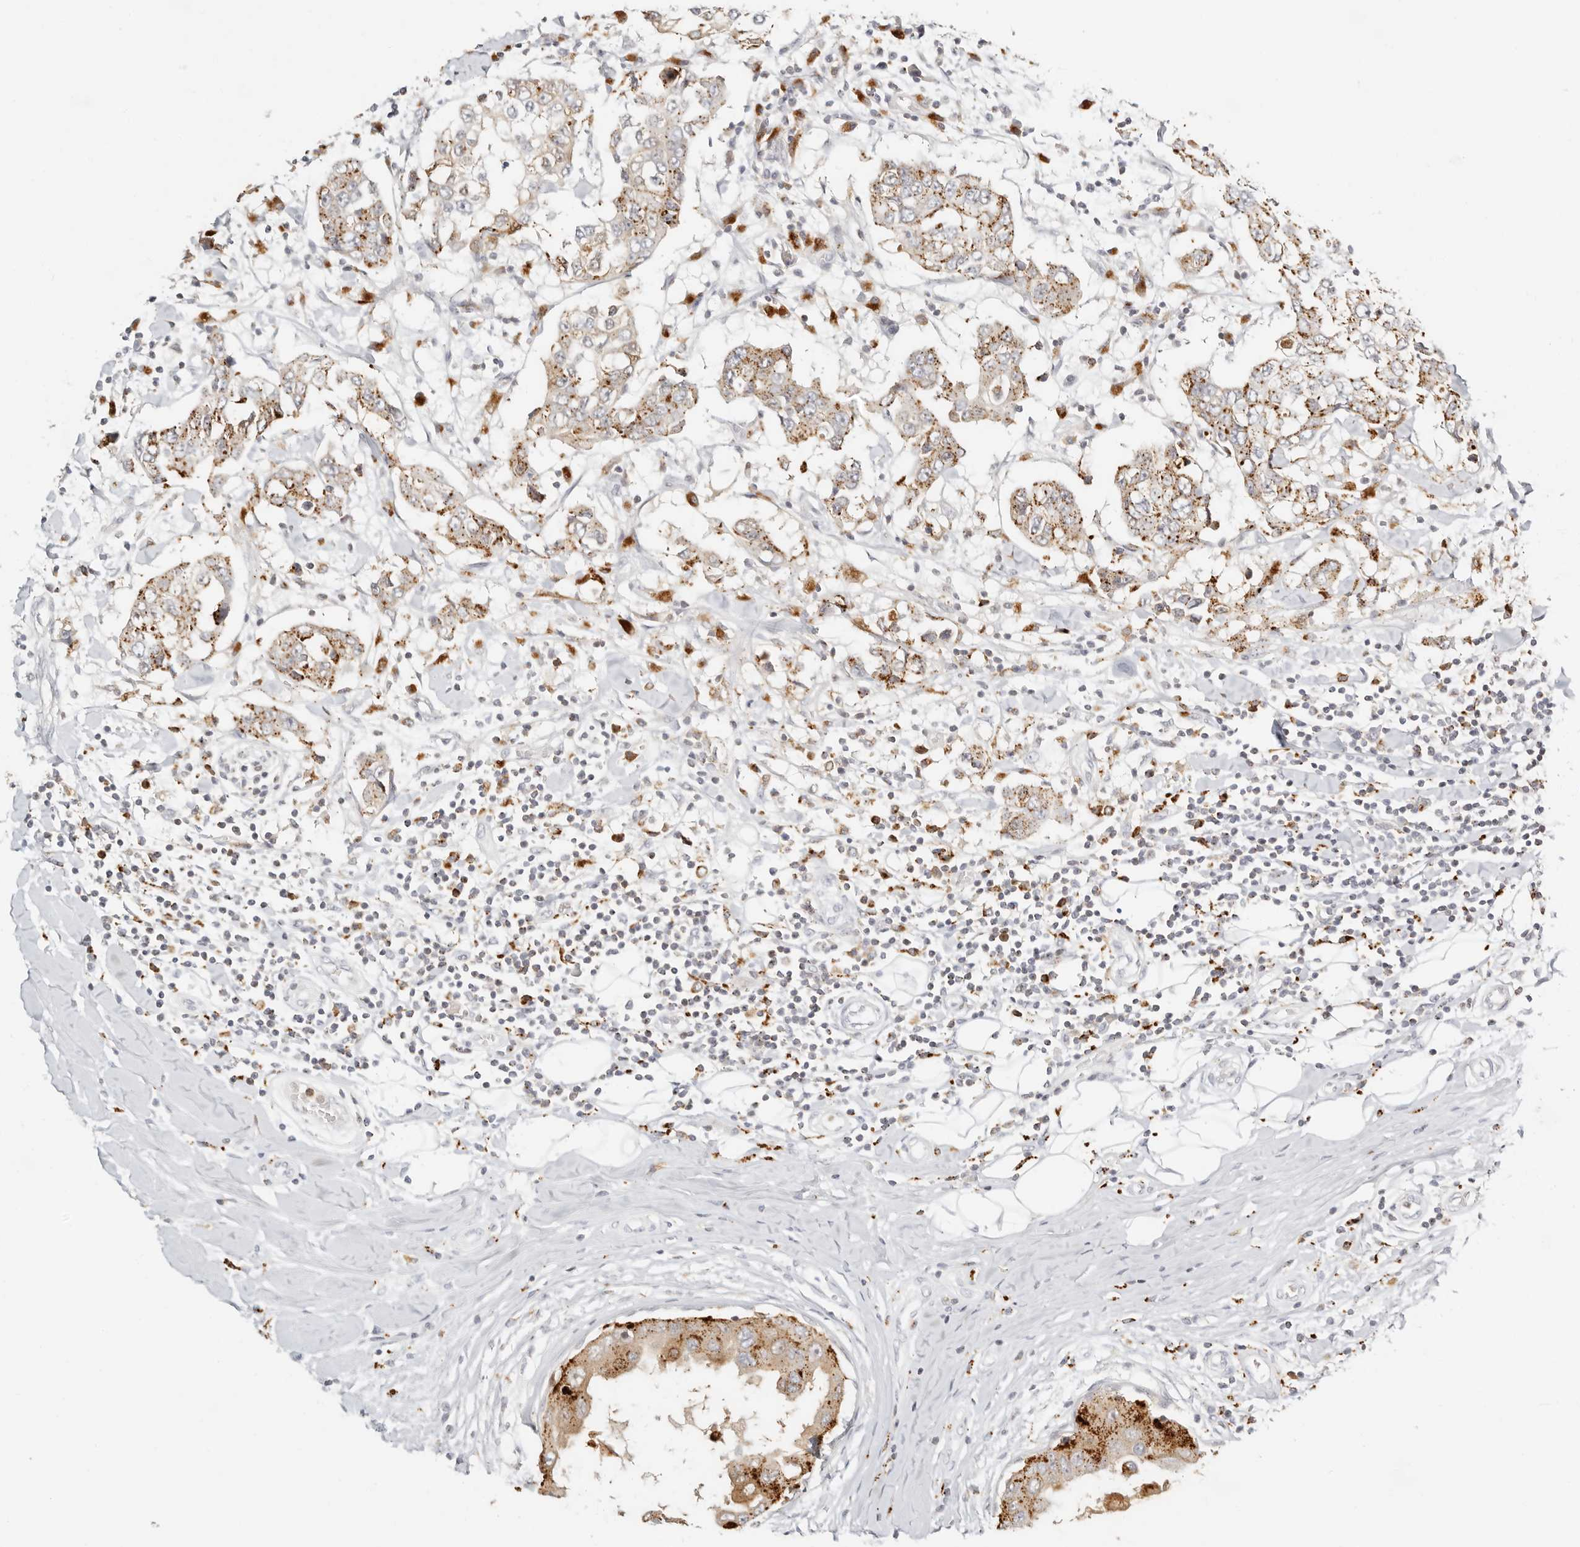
{"staining": {"intensity": "moderate", "quantity": ">75%", "location": "cytoplasmic/membranous"}, "tissue": "breast cancer", "cell_type": "Tumor cells", "image_type": "cancer", "snomed": [{"axis": "morphology", "description": "Duct carcinoma"}, {"axis": "topography", "description": "Breast"}], "caption": "DAB immunohistochemical staining of human breast cancer exhibits moderate cytoplasmic/membranous protein positivity in about >75% of tumor cells.", "gene": "RNASET2", "patient": {"sex": "female", "age": 27}}